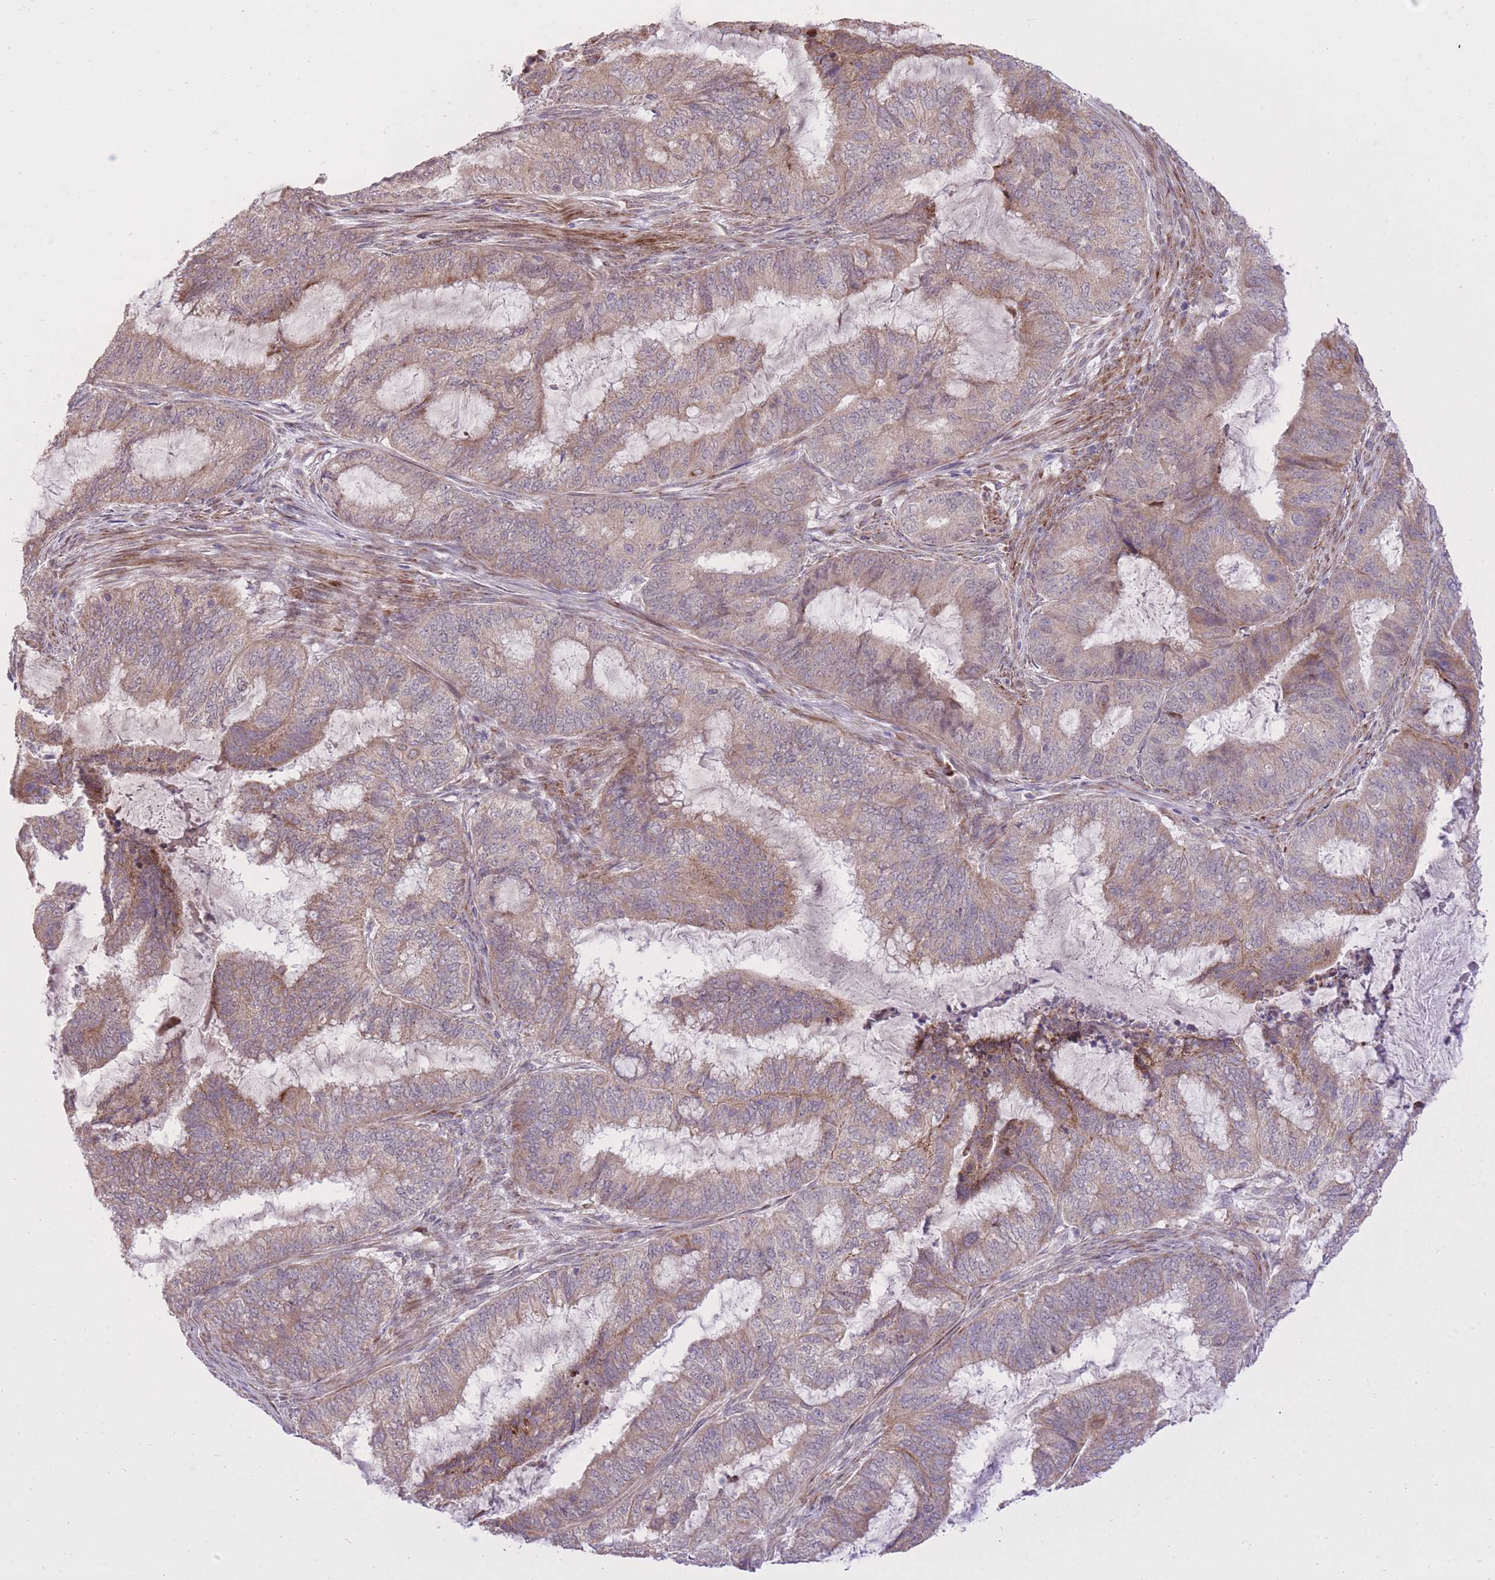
{"staining": {"intensity": "weak", "quantity": ">75%", "location": "cytoplasmic/membranous"}, "tissue": "endometrial cancer", "cell_type": "Tumor cells", "image_type": "cancer", "snomed": [{"axis": "morphology", "description": "Adenocarcinoma, NOS"}, {"axis": "topography", "description": "Endometrium"}], "caption": "Tumor cells demonstrate weak cytoplasmic/membranous staining in about >75% of cells in endometrial cancer.", "gene": "SLC4A4", "patient": {"sex": "female", "age": 51}}